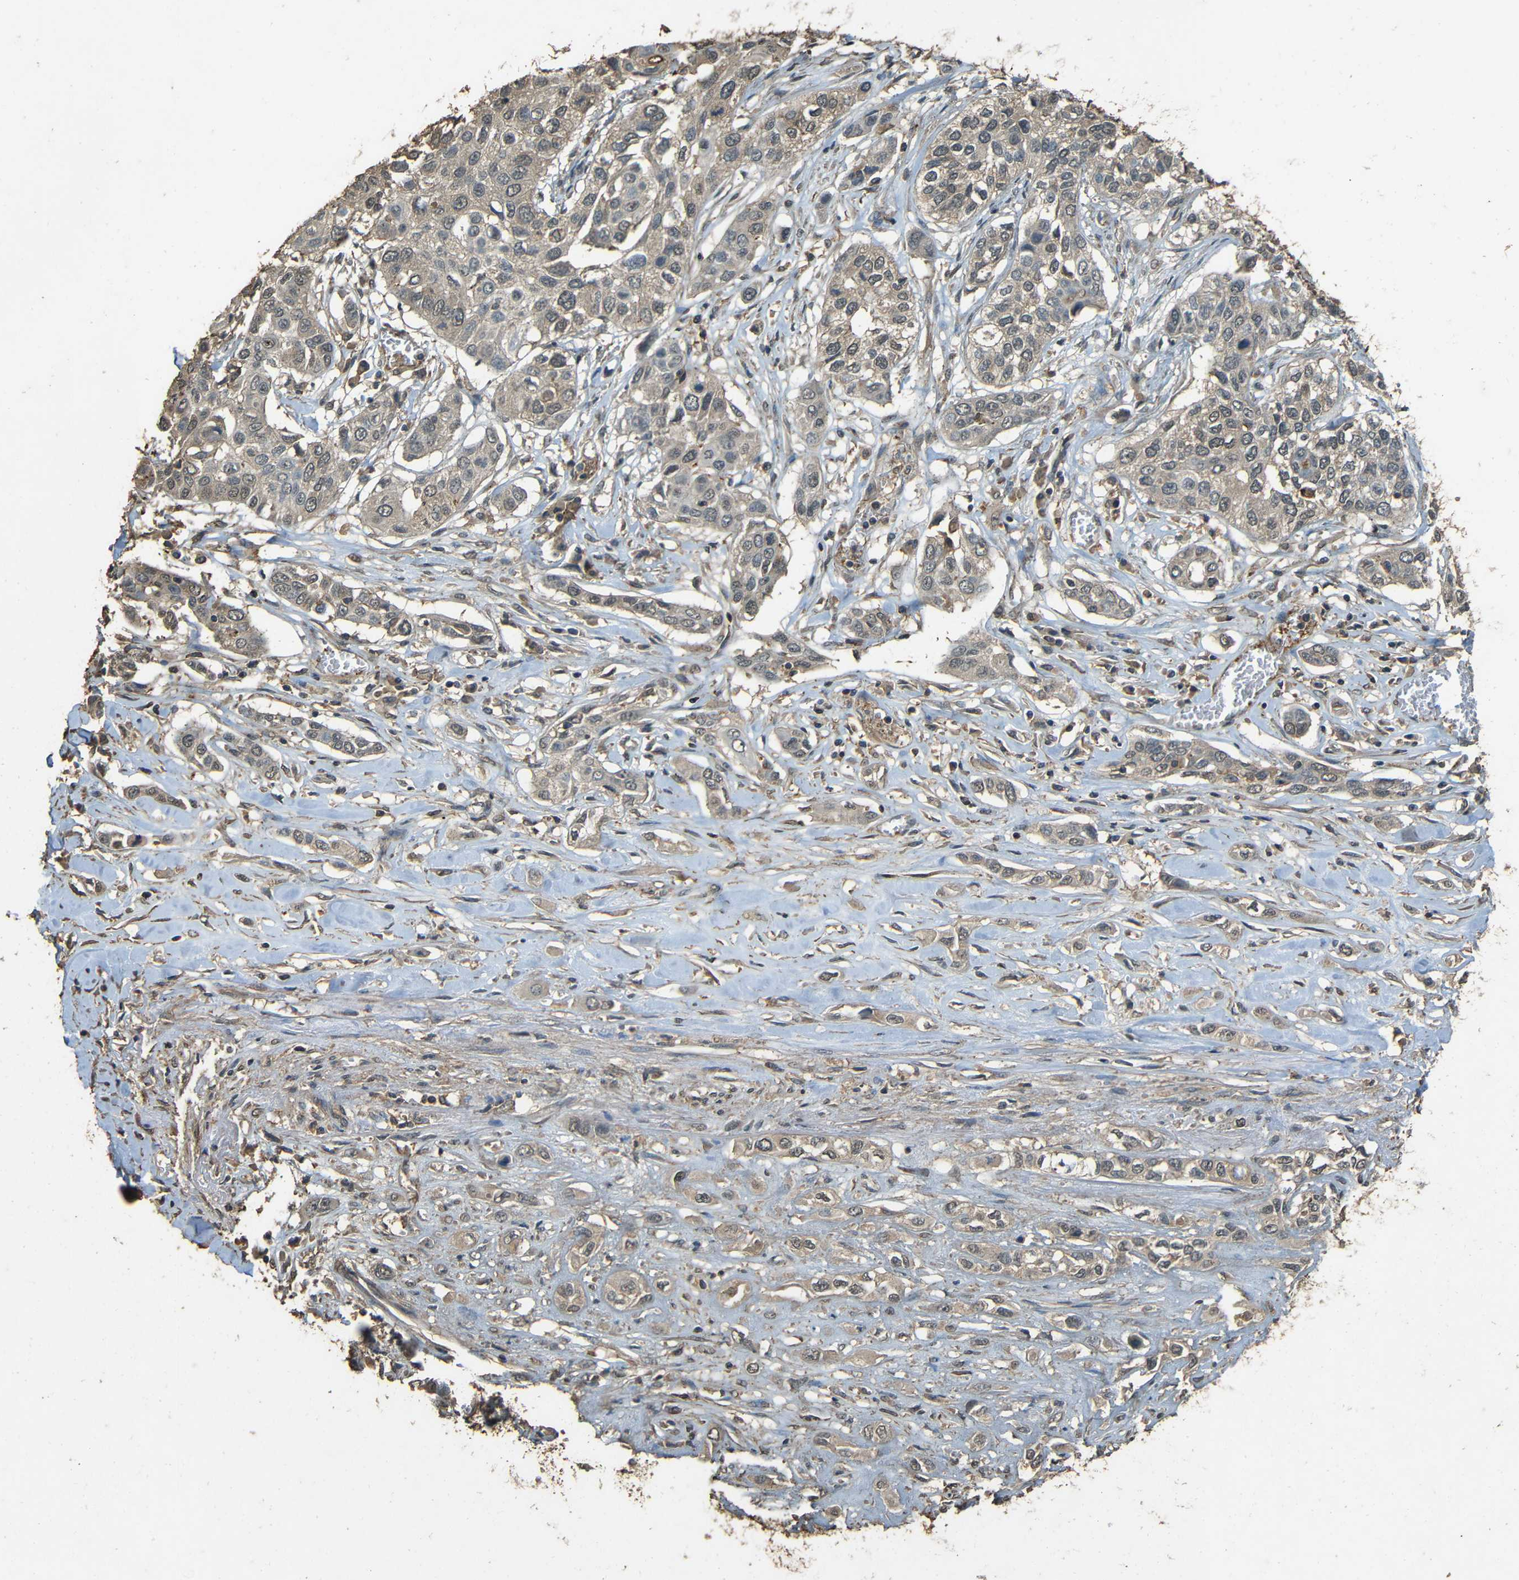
{"staining": {"intensity": "weak", "quantity": ">75%", "location": "cytoplasmic/membranous"}, "tissue": "lung cancer", "cell_type": "Tumor cells", "image_type": "cancer", "snomed": [{"axis": "morphology", "description": "Squamous cell carcinoma, NOS"}, {"axis": "topography", "description": "Lung"}], "caption": "IHC photomicrograph of human lung cancer (squamous cell carcinoma) stained for a protein (brown), which displays low levels of weak cytoplasmic/membranous expression in approximately >75% of tumor cells.", "gene": "PDE5A", "patient": {"sex": "male", "age": 71}}